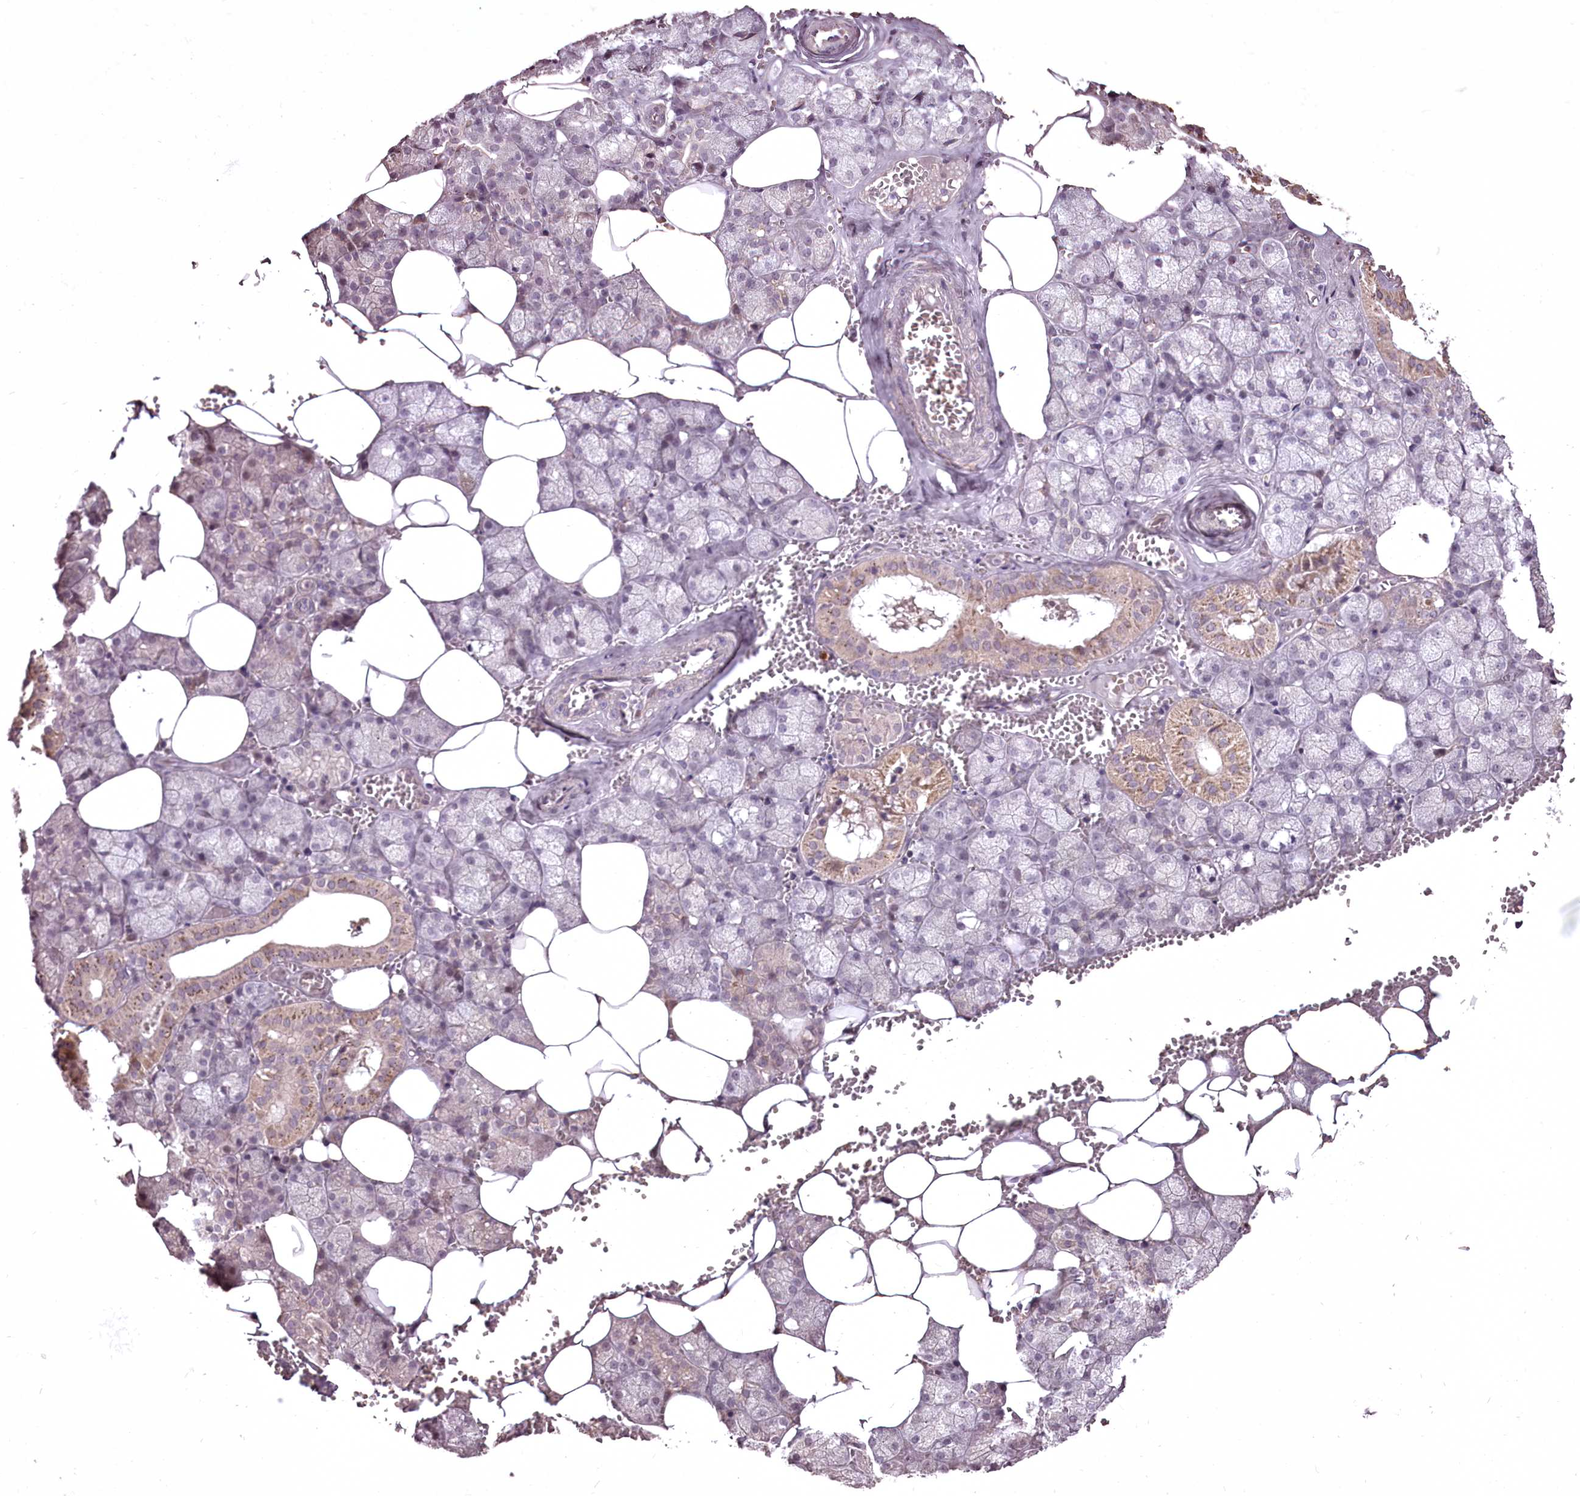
{"staining": {"intensity": "moderate", "quantity": "<25%", "location": "cytoplasmic/membranous"}, "tissue": "salivary gland", "cell_type": "Glandular cells", "image_type": "normal", "snomed": [{"axis": "morphology", "description": "Normal tissue, NOS"}, {"axis": "topography", "description": "Salivary gland"}], "caption": "Glandular cells reveal moderate cytoplasmic/membranous expression in approximately <25% of cells in benign salivary gland.", "gene": "ADRA1D", "patient": {"sex": "male", "age": 62}}